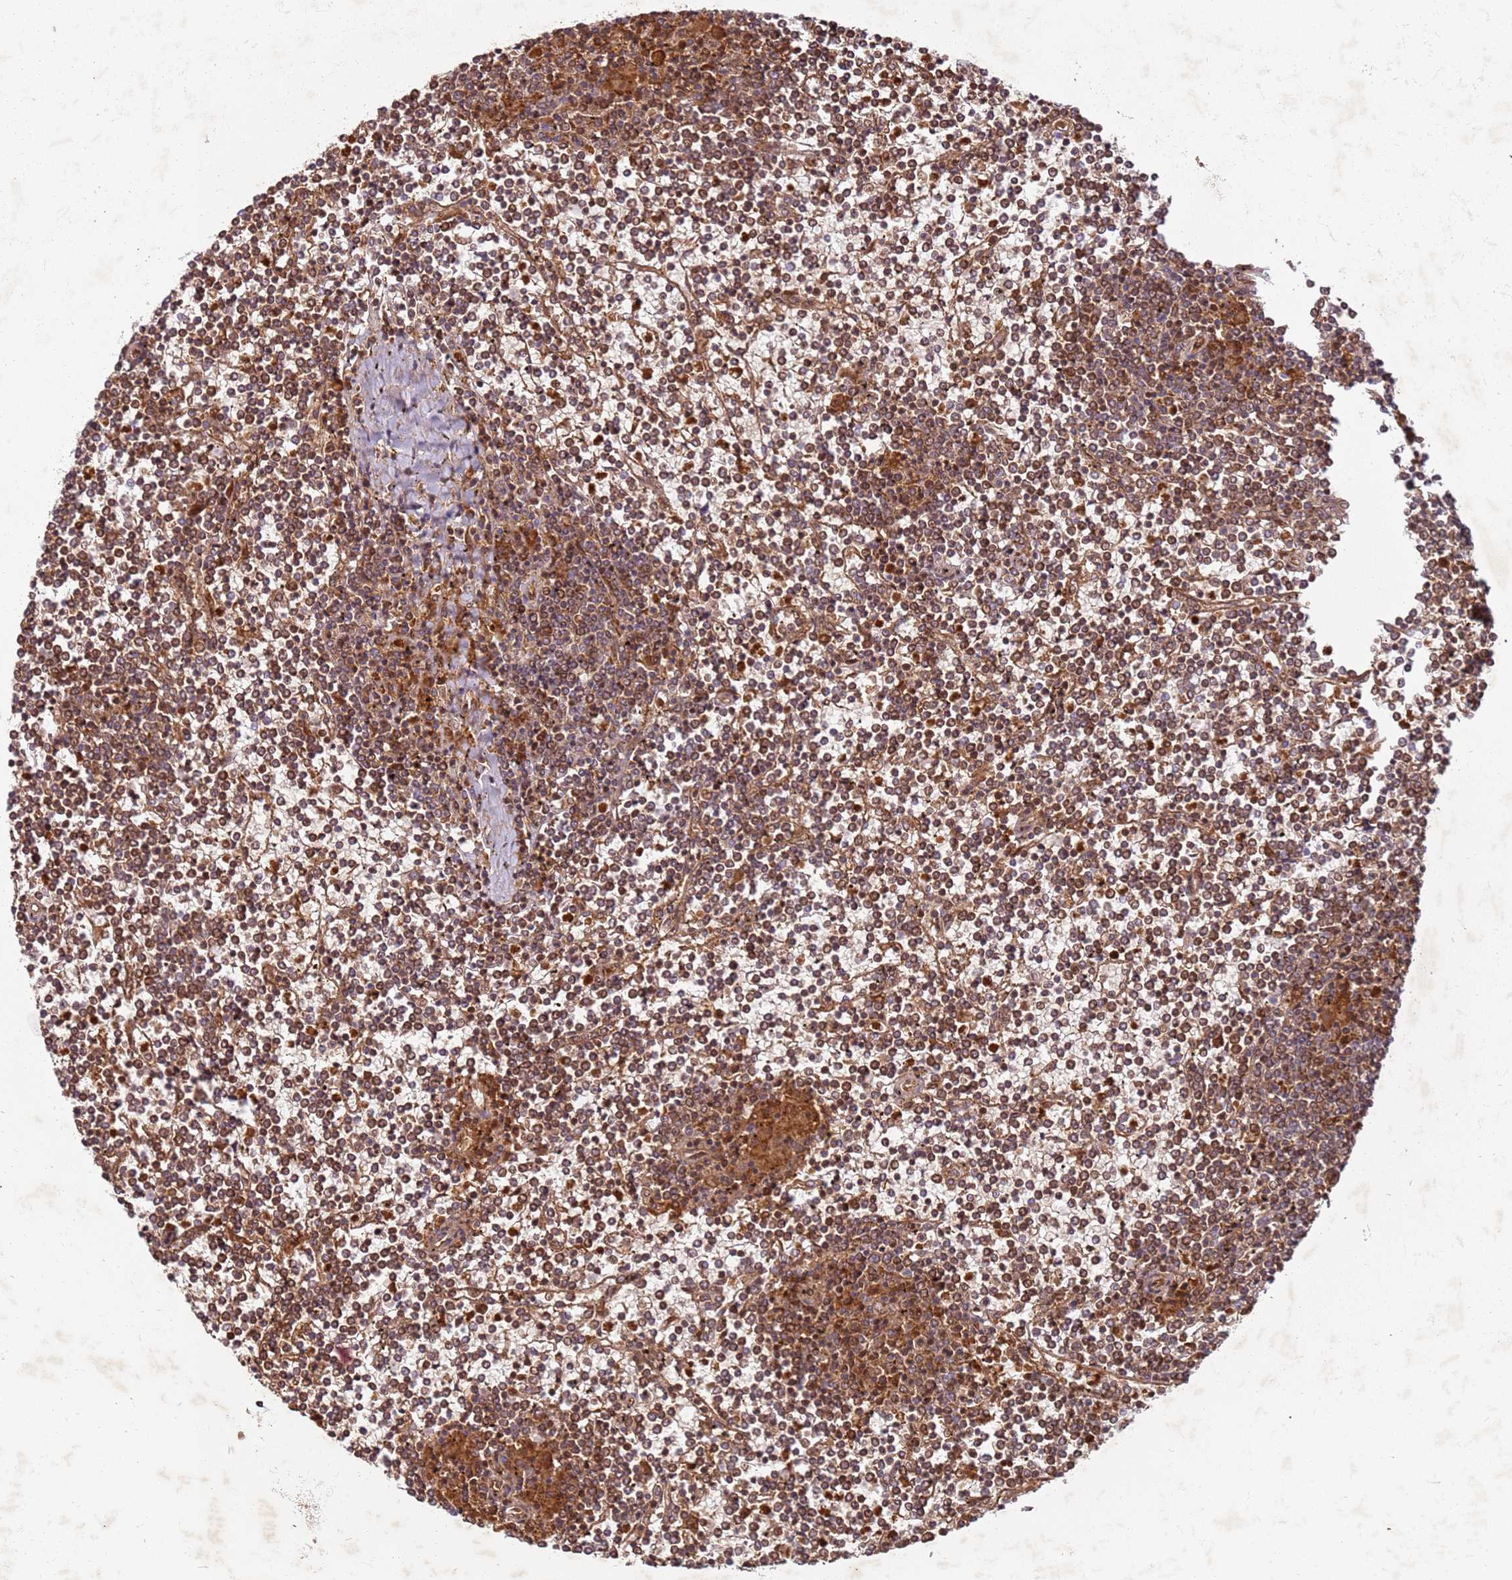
{"staining": {"intensity": "moderate", "quantity": ">75%", "location": "cytoplasmic/membranous,nuclear"}, "tissue": "lymphoma", "cell_type": "Tumor cells", "image_type": "cancer", "snomed": [{"axis": "morphology", "description": "Malignant lymphoma, non-Hodgkin's type, Low grade"}, {"axis": "topography", "description": "Spleen"}], "caption": "Immunohistochemical staining of lymphoma exhibits medium levels of moderate cytoplasmic/membranous and nuclear protein staining in about >75% of tumor cells.", "gene": "C2CD4B", "patient": {"sex": "female", "age": 19}}